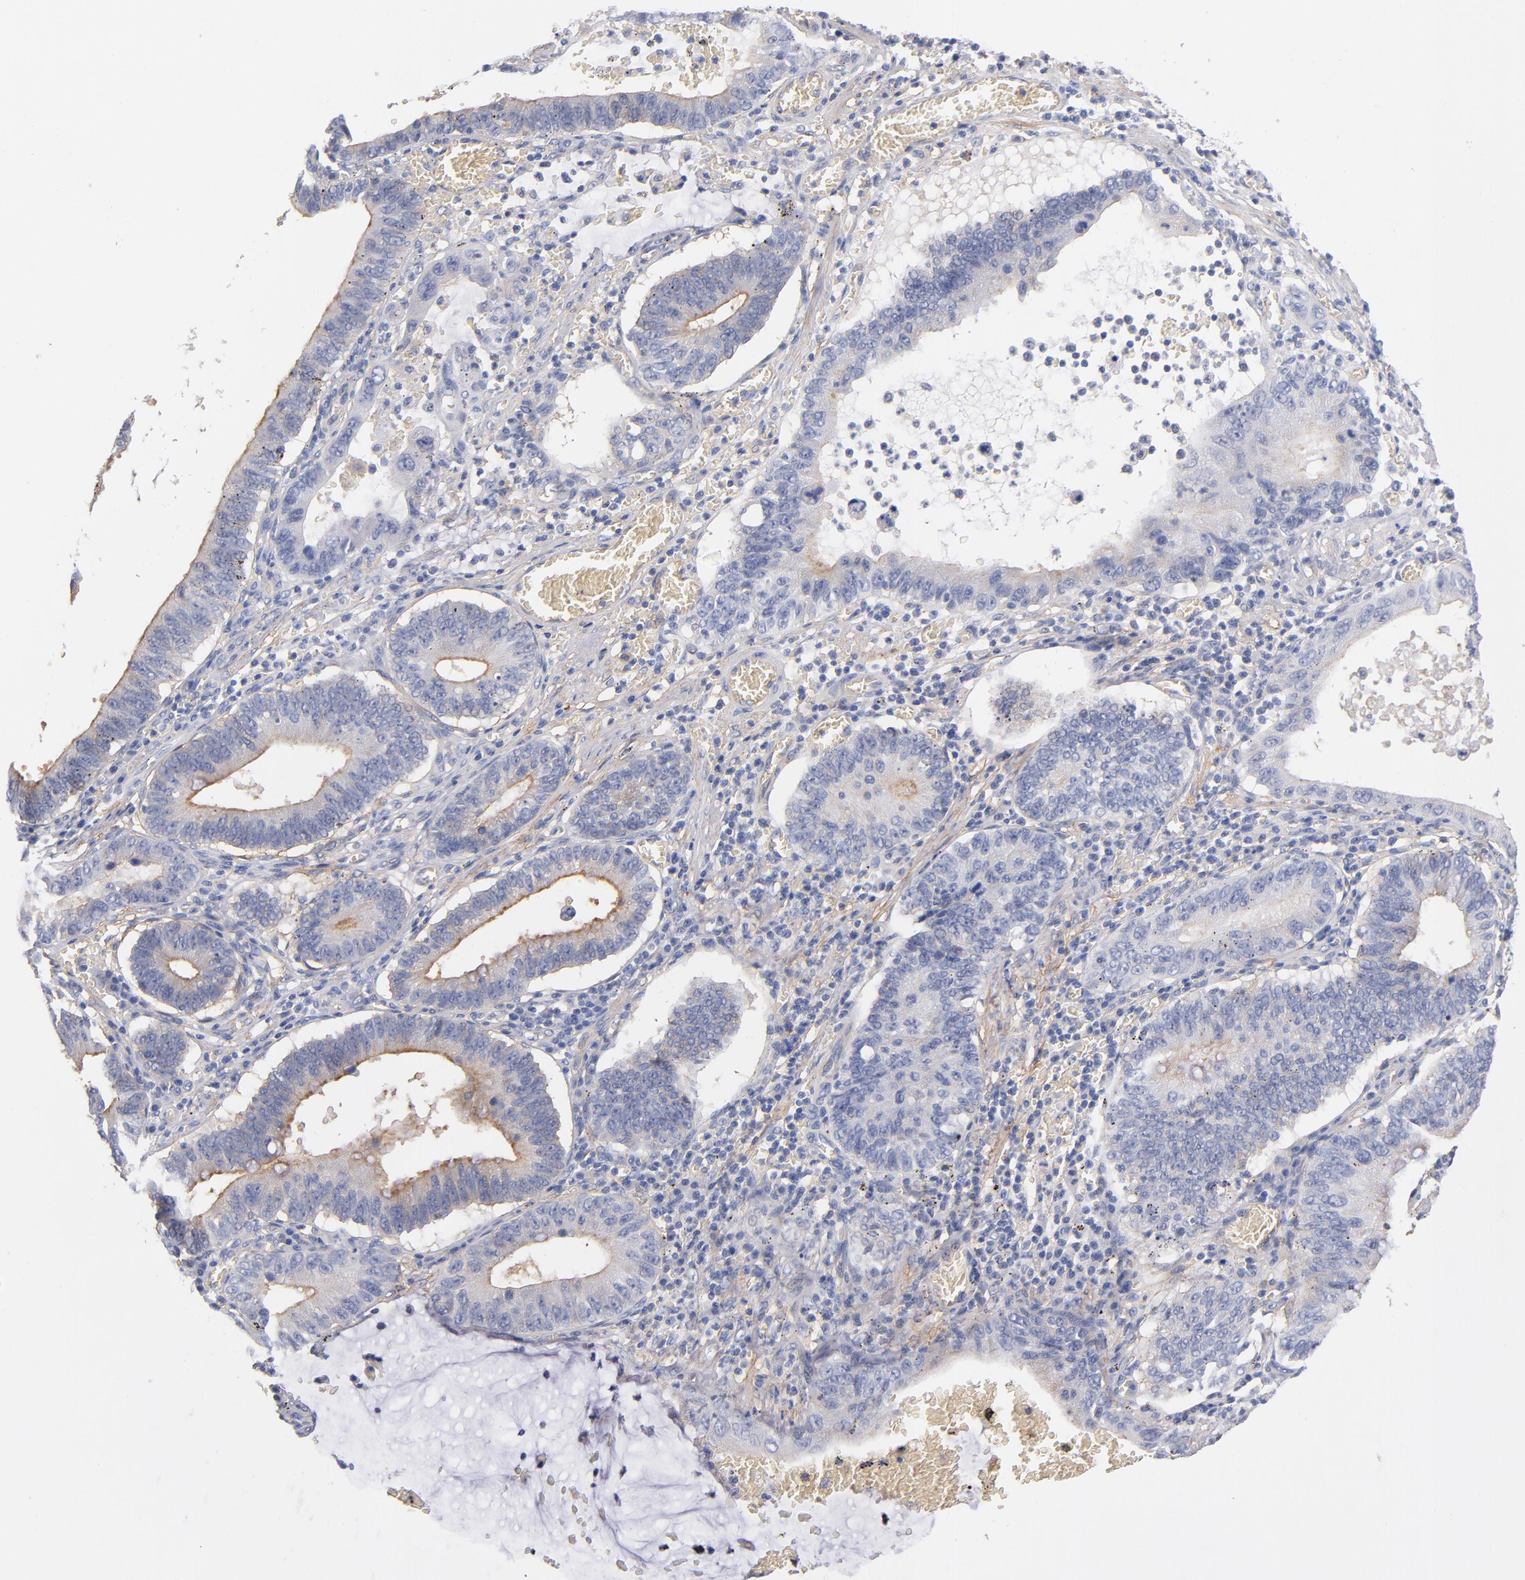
{"staining": {"intensity": "moderate", "quantity": "25%-75%", "location": "cytoplasmic/membranous"}, "tissue": "stomach cancer", "cell_type": "Tumor cells", "image_type": "cancer", "snomed": [{"axis": "morphology", "description": "Adenocarcinoma, NOS"}, {"axis": "topography", "description": "Stomach"}, {"axis": "topography", "description": "Gastric cardia"}], "caption": "About 25%-75% of tumor cells in stomach adenocarcinoma exhibit moderate cytoplasmic/membranous protein positivity as visualized by brown immunohistochemical staining.", "gene": "PLSCR4", "patient": {"sex": "male", "age": 59}}